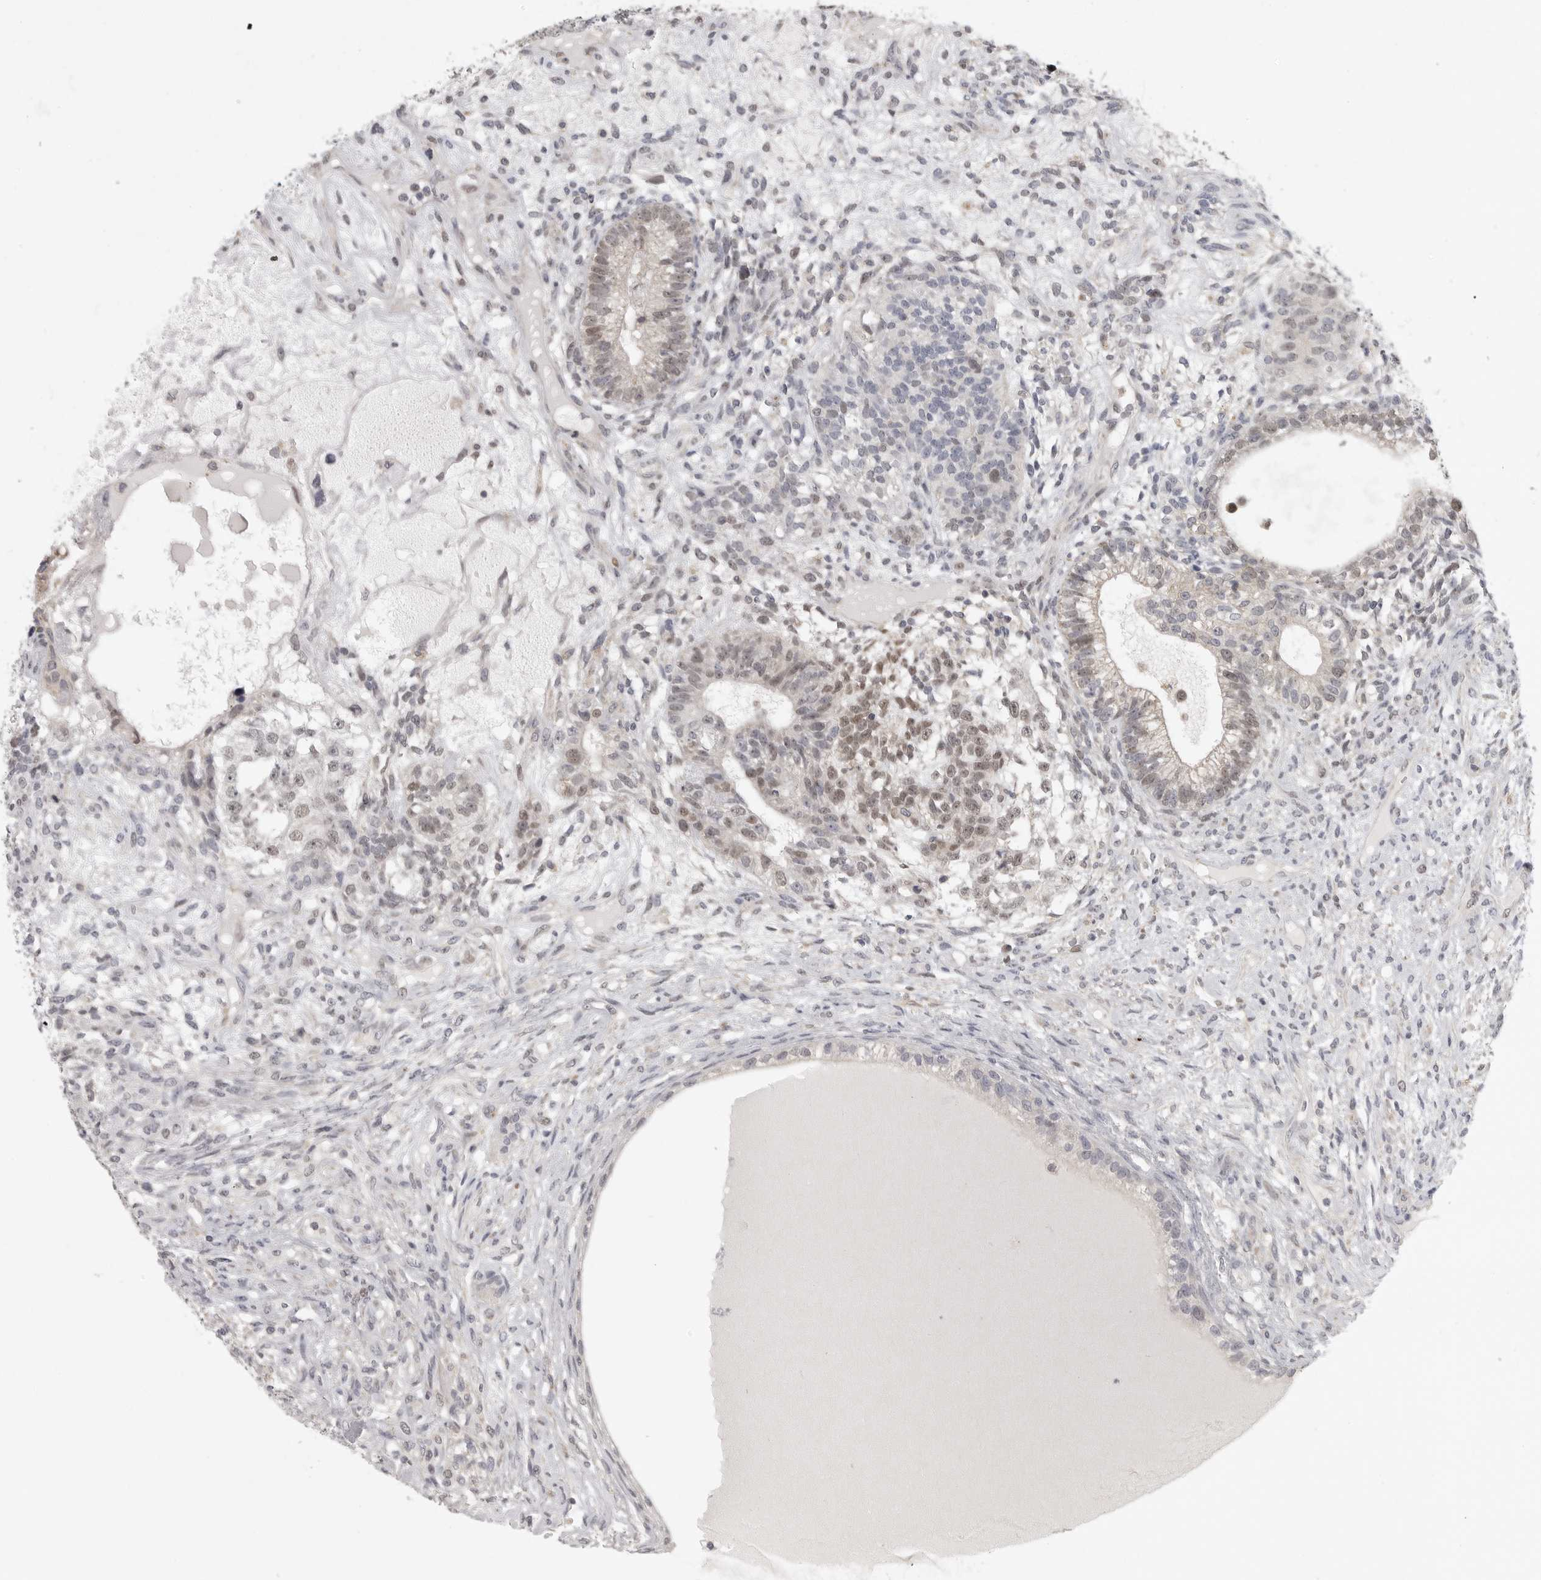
{"staining": {"intensity": "weak", "quantity": "<25%", "location": "nuclear"}, "tissue": "testis cancer", "cell_type": "Tumor cells", "image_type": "cancer", "snomed": [{"axis": "morphology", "description": "Seminoma, NOS"}, {"axis": "morphology", "description": "Carcinoma, Embryonal, NOS"}, {"axis": "topography", "description": "Testis"}], "caption": "A photomicrograph of testis seminoma stained for a protein reveals no brown staining in tumor cells.", "gene": "POLE2", "patient": {"sex": "male", "age": 28}}